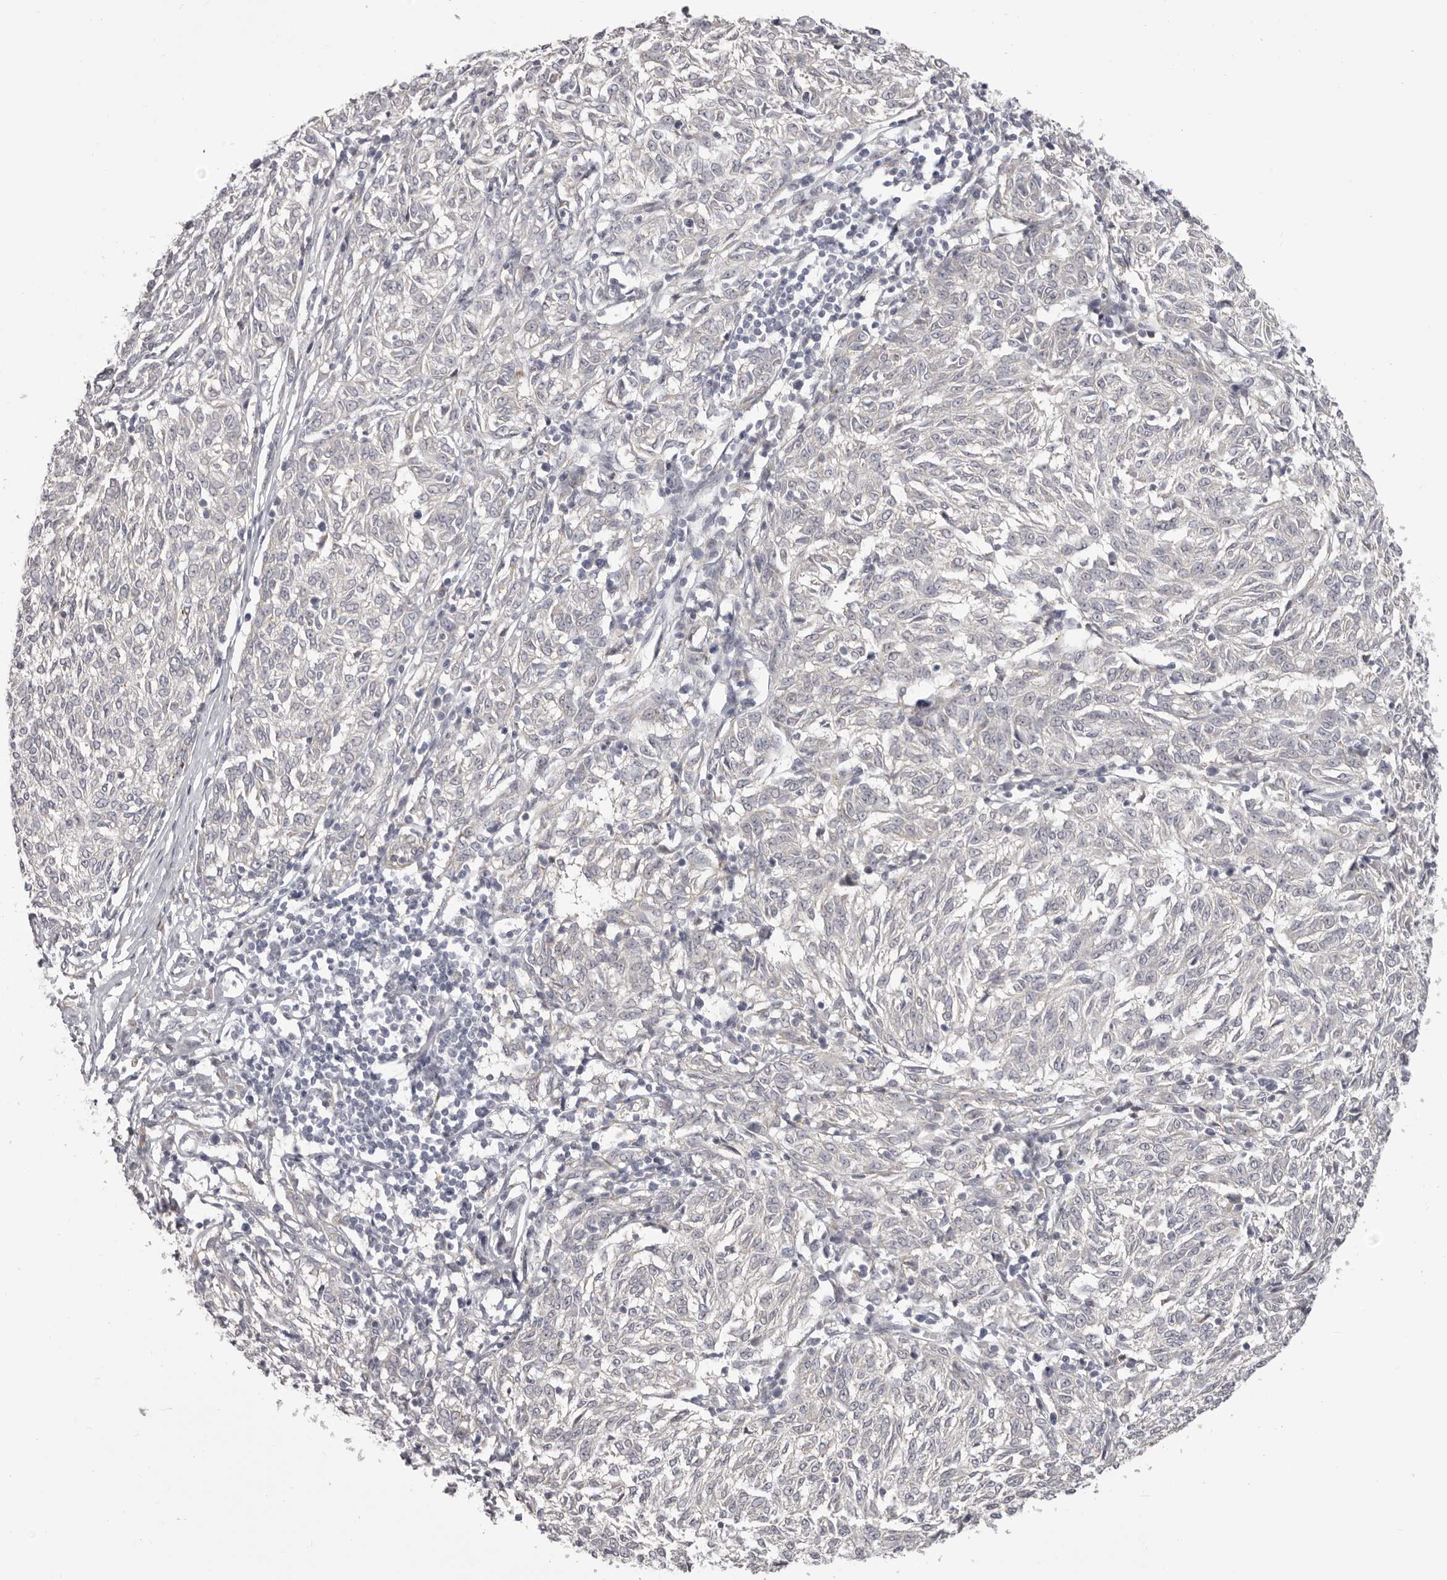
{"staining": {"intensity": "negative", "quantity": "none", "location": "none"}, "tissue": "melanoma", "cell_type": "Tumor cells", "image_type": "cancer", "snomed": [{"axis": "morphology", "description": "Malignant melanoma, NOS"}, {"axis": "topography", "description": "Skin"}], "caption": "An immunohistochemistry (IHC) photomicrograph of malignant melanoma is shown. There is no staining in tumor cells of malignant melanoma. Nuclei are stained in blue.", "gene": "OTUD3", "patient": {"sex": "female", "age": 72}}